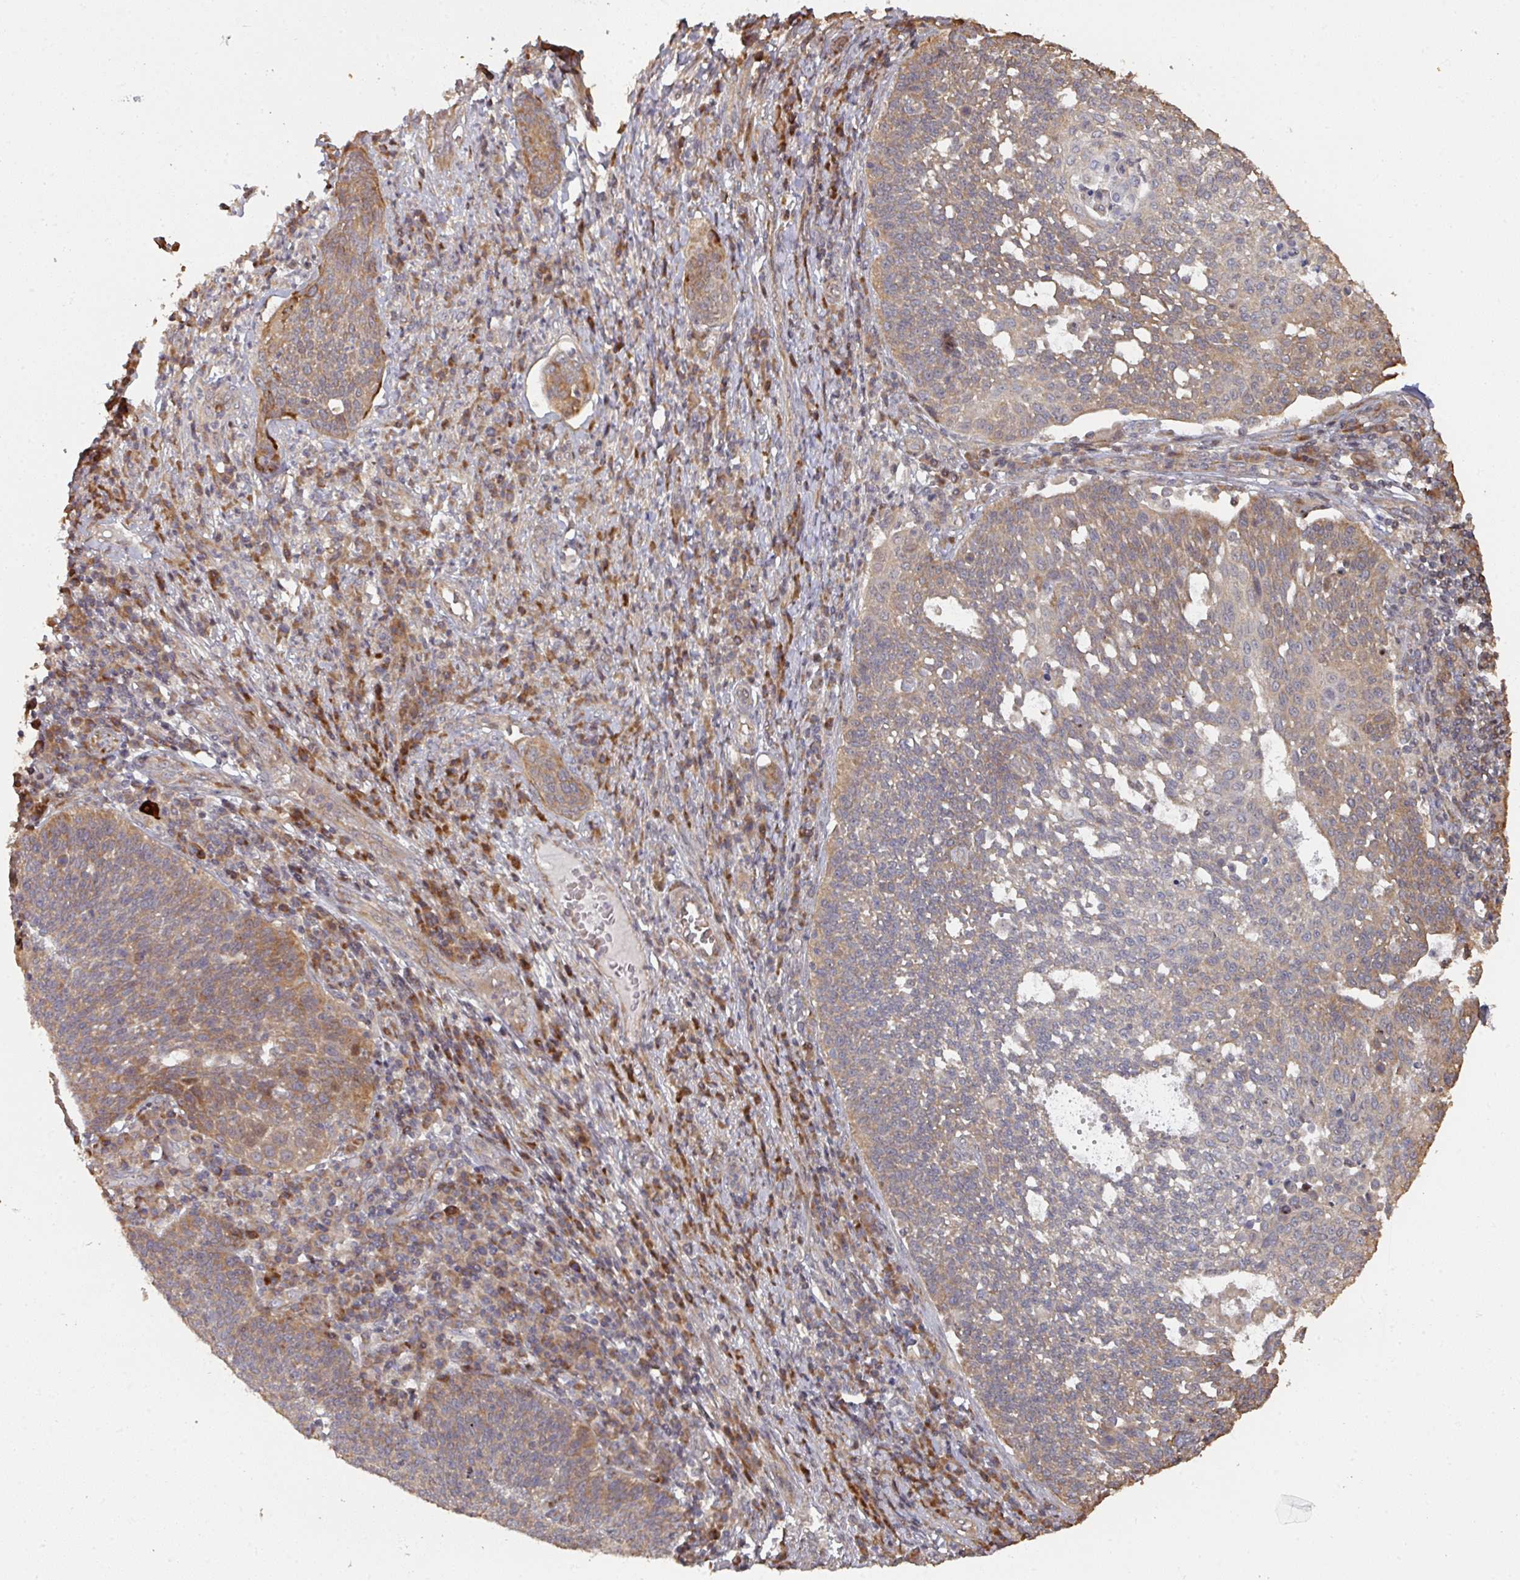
{"staining": {"intensity": "moderate", "quantity": "25%-75%", "location": "cytoplasmic/membranous"}, "tissue": "cervical cancer", "cell_type": "Tumor cells", "image_type": "cancer", "snomed": [{"axis": "morphology", "description": "Squamous cell carcinoma, NOS"}, {"axis": "topography", "description": "Cervix"}], "caption": "This image reveals cervical cancer stained with immunohistochemistry to label a protein in brown. The cytoplasmic/membranous of tumor cells show moderate positivity for the protein. Nuclei are counter-stained blue.", "gene": "CA7", "patient": {"sex": "female", "age": 34}}